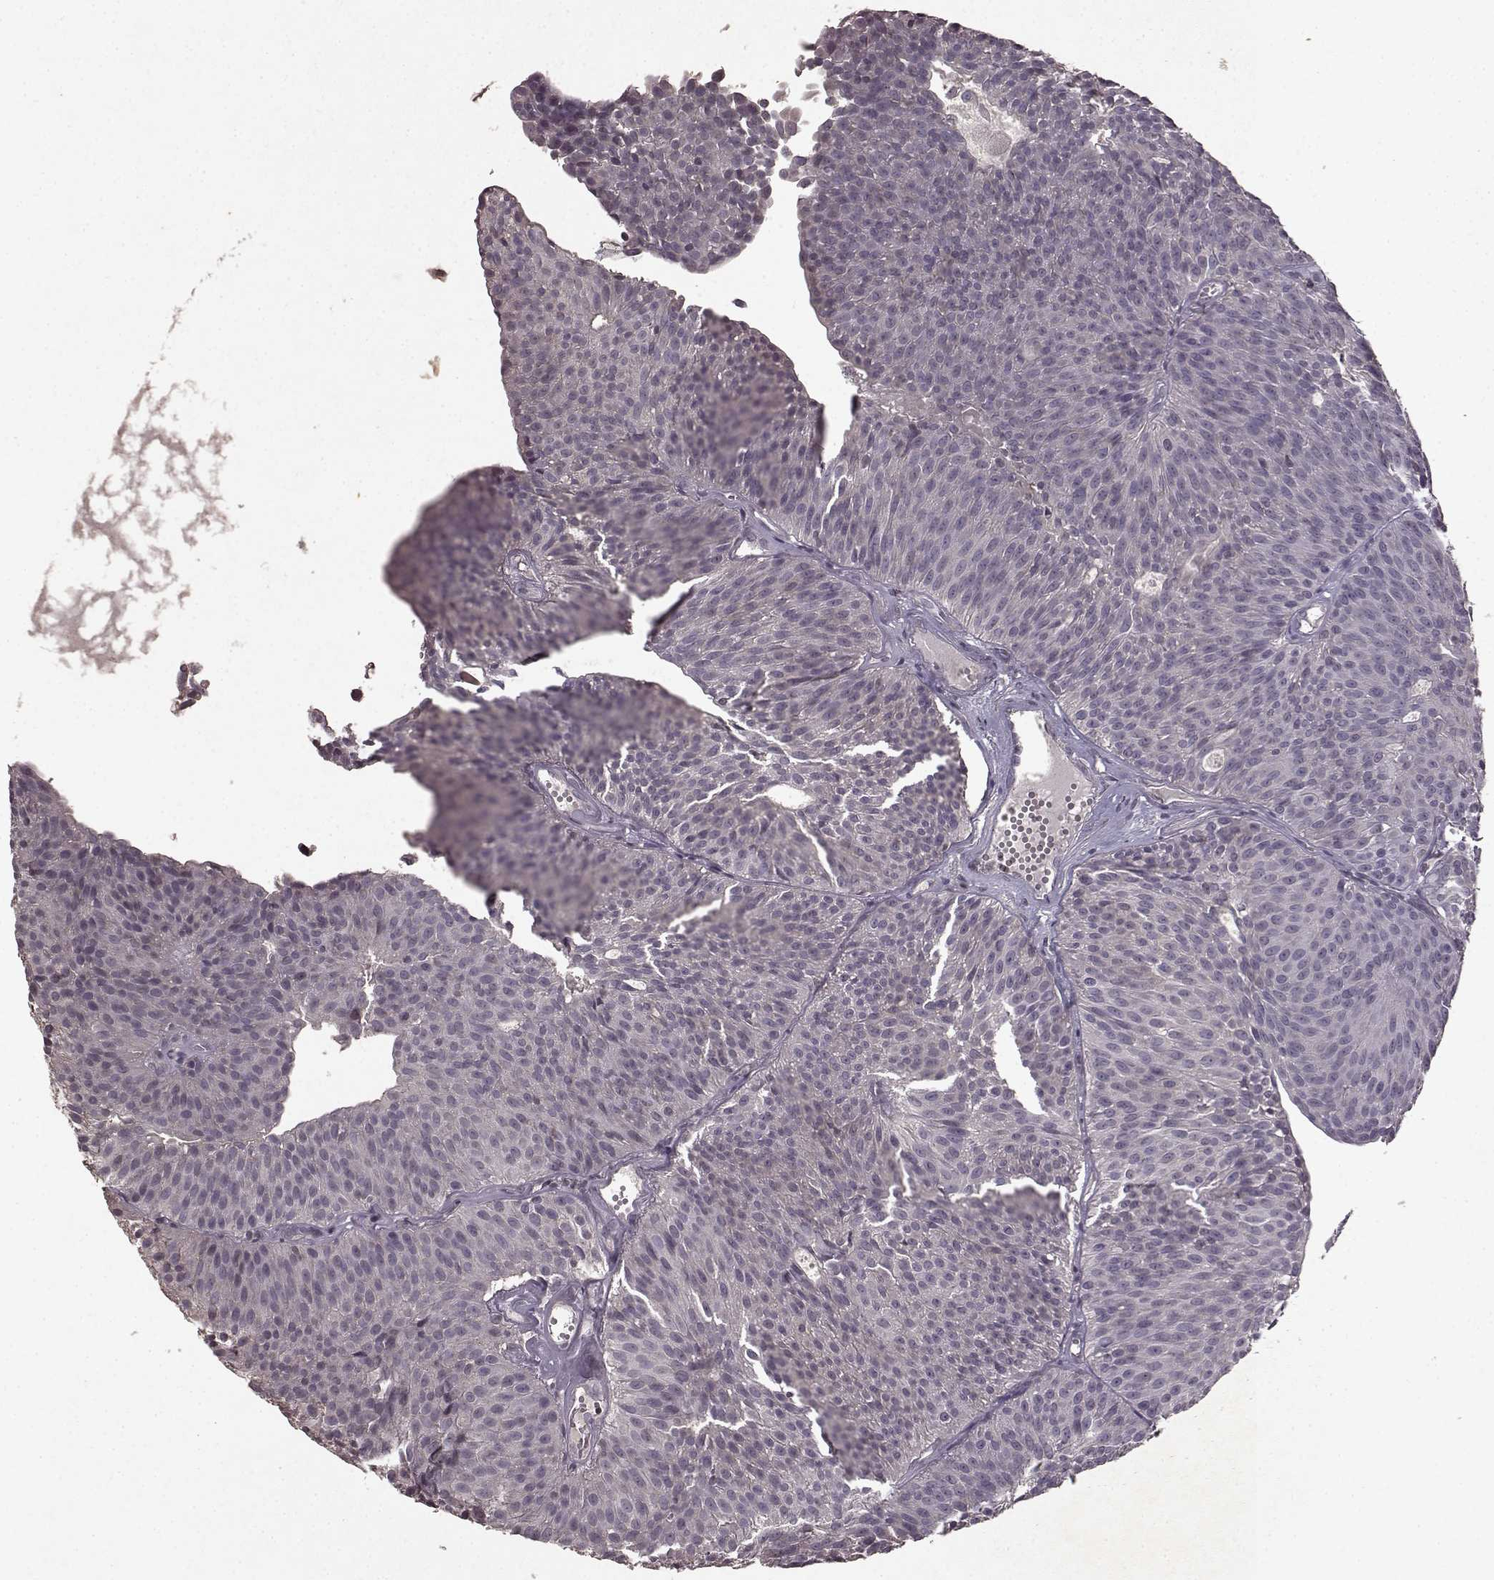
{"staining": {"intensity": "negative", "quantity": "none", "location": "none"}, "tissue": "urothelial cancer", "cell_type": "Tumor cells", "image_type": "cancer", "snomed": [{"axis": "morphology", "description": "Urothelial carcinoma, Low grade"}, {"axis": "topography", "description": "Urinary bladder"}], "caption": "Immunohistochemistry (IHC) micrograph of neoplastic tissue: urothelial cancer stained with DAB displays no significant protein expression in tumor cells.", "gene": "LHB", "patient": {"sex": "male", "age": 63}}